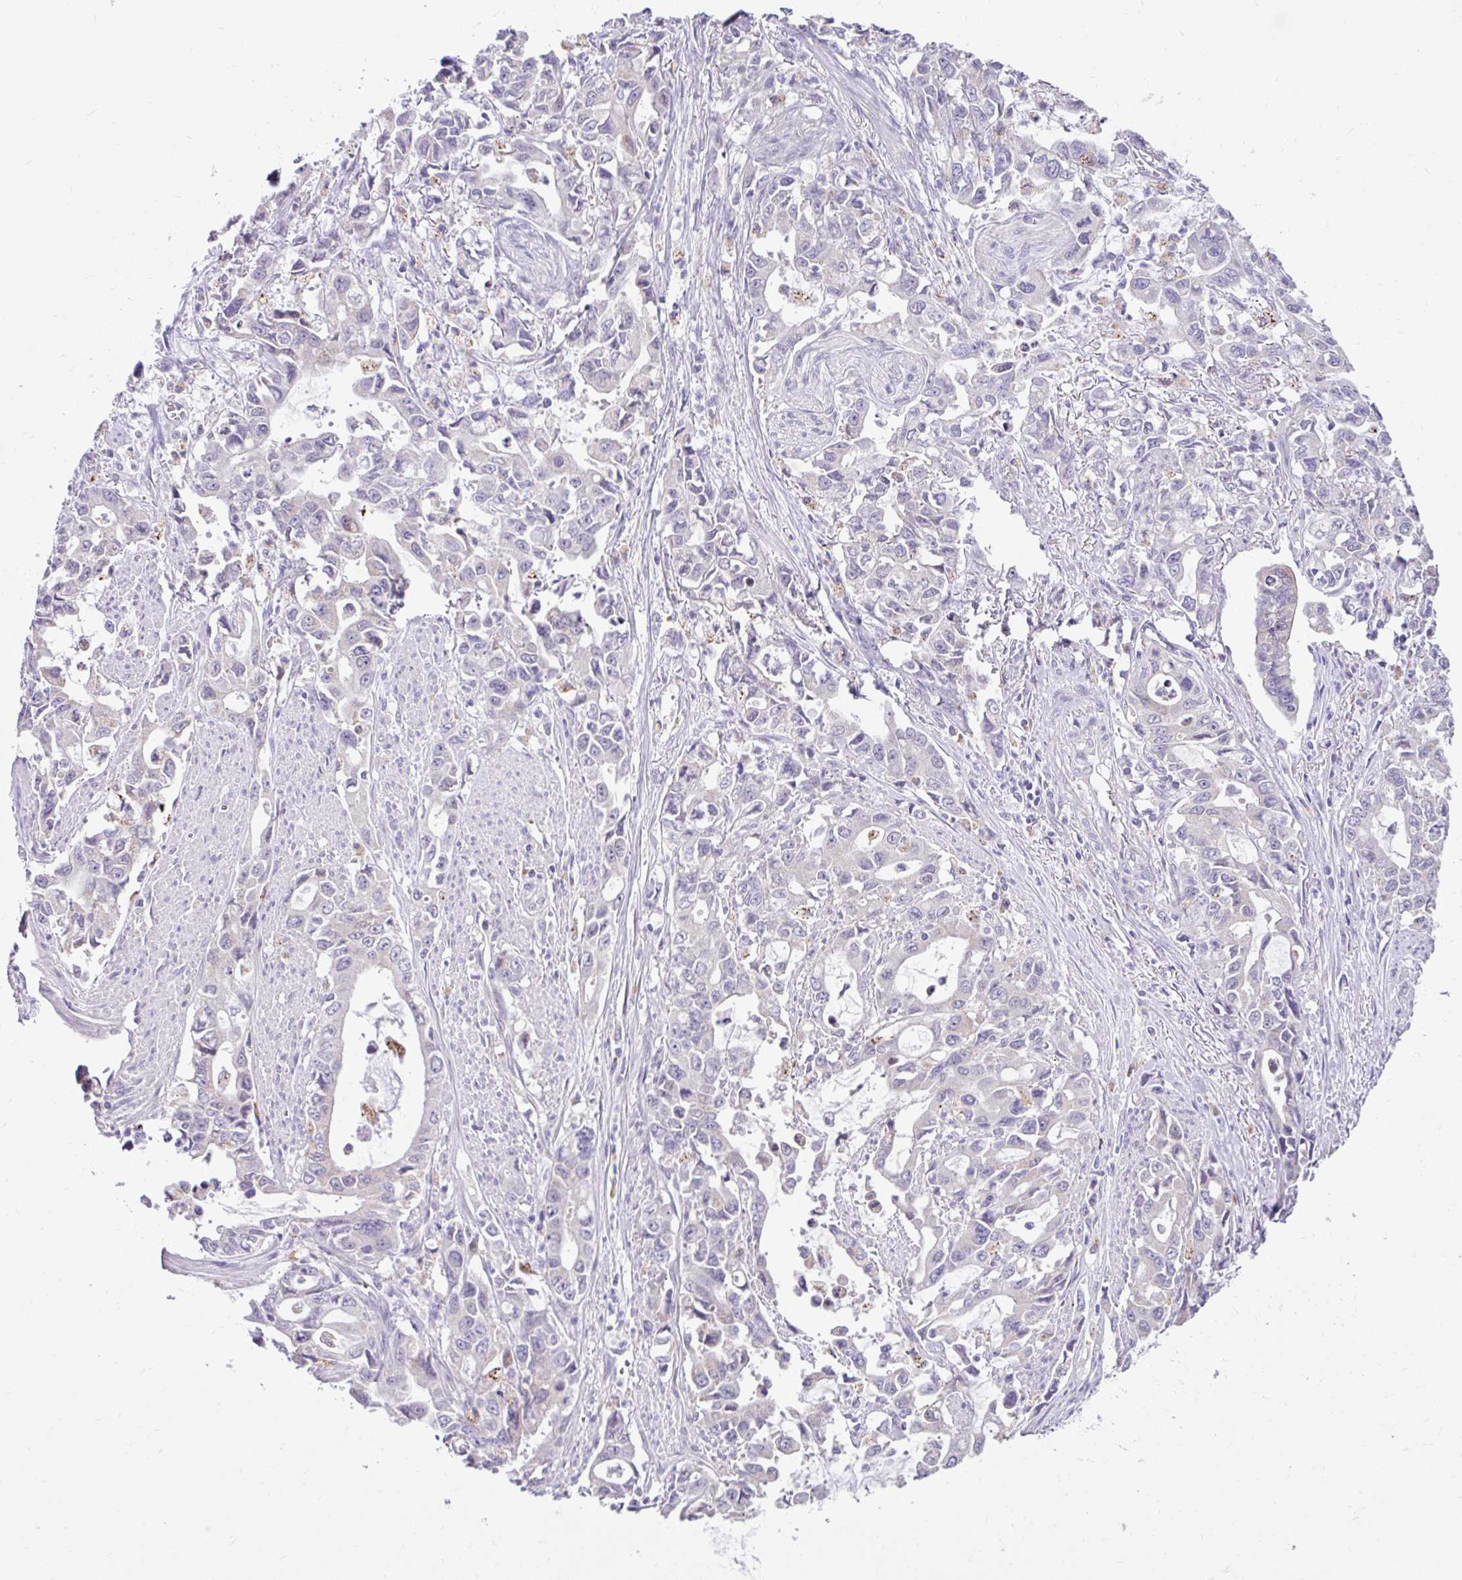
{"staining": {"intensity": "weak", "quantity": "<25%", "location": "cytoplasmic/membranous"}, "tissue": "stomach cancer", "cell_type": "Tumor cells", "image_type": "cancer", "snomed": [{"axis": "morphology", "description": "Adenocarcinoma, NOS"}, {"axis": "topography", "description": "Stomach, upper"}], "caption": "IHC photomicrograph of neoplastic tissue: human adenocarcinoma (stomach) stained with DAB (3,3'-diaminobenzidine) exhibits no significant protein positivity in tumor cells.", "gene": "NT5C1B", "patient": {"sex": "male", "age": 85}}